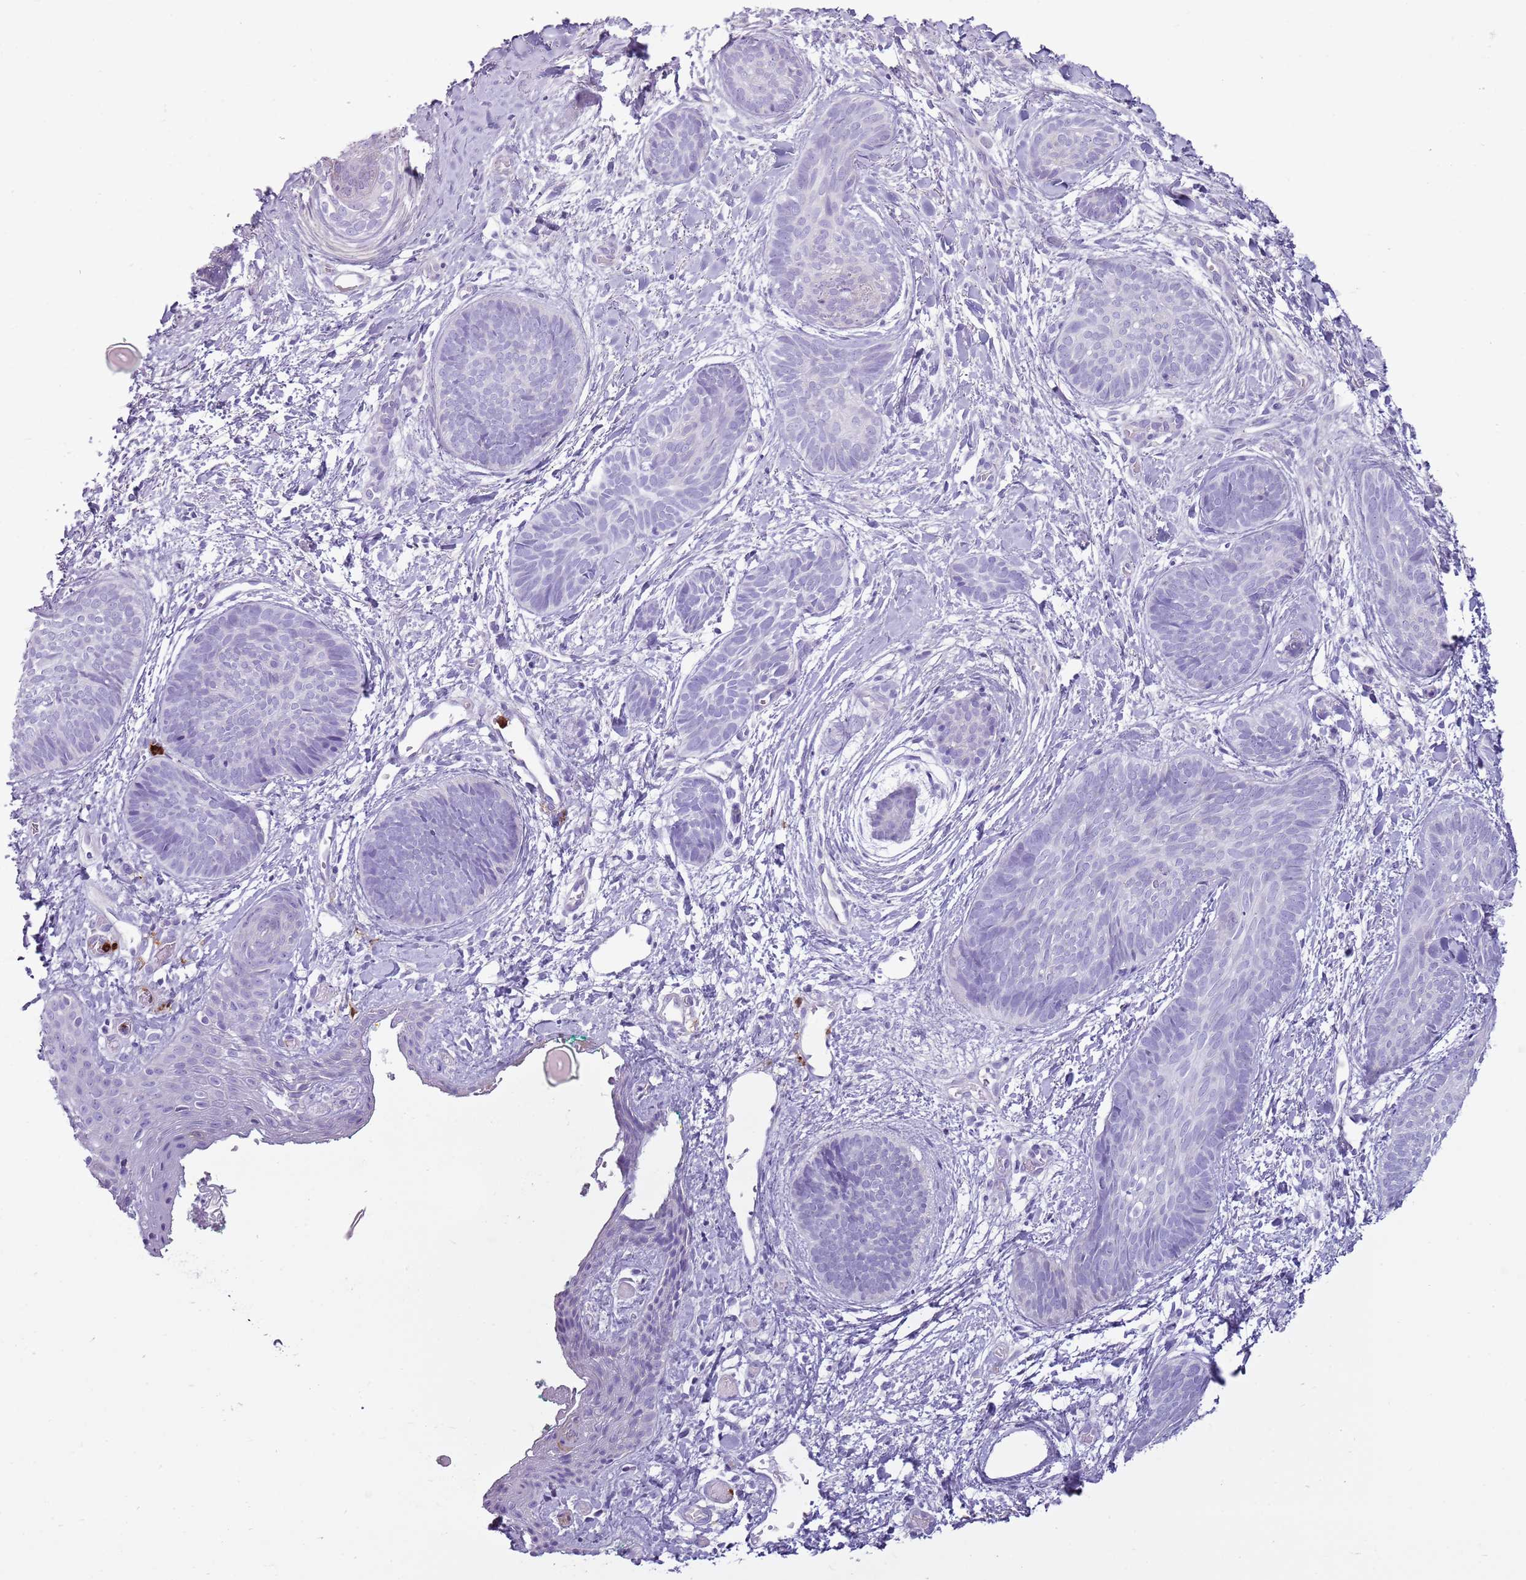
{"staining": {"intensity": "negative", "quantity": "none", "location": "none"}, "tissue": "skin cancer", "cell_type": "Tumor cells", "image_type": "cancer", "snomed": [{"axis": "morphology", "description": "Basal cell carcinoma"}, {"axis": "topography", "description": "Skin"}], "caption": "Protein analysis of skin basal cell carcinoma shows no significant staining in tumor cells. (Immunohistochemistry, brightfield microscopy, high magnification).", "gene": "CD177", "patient": {"sex": "female", "age": 81}}